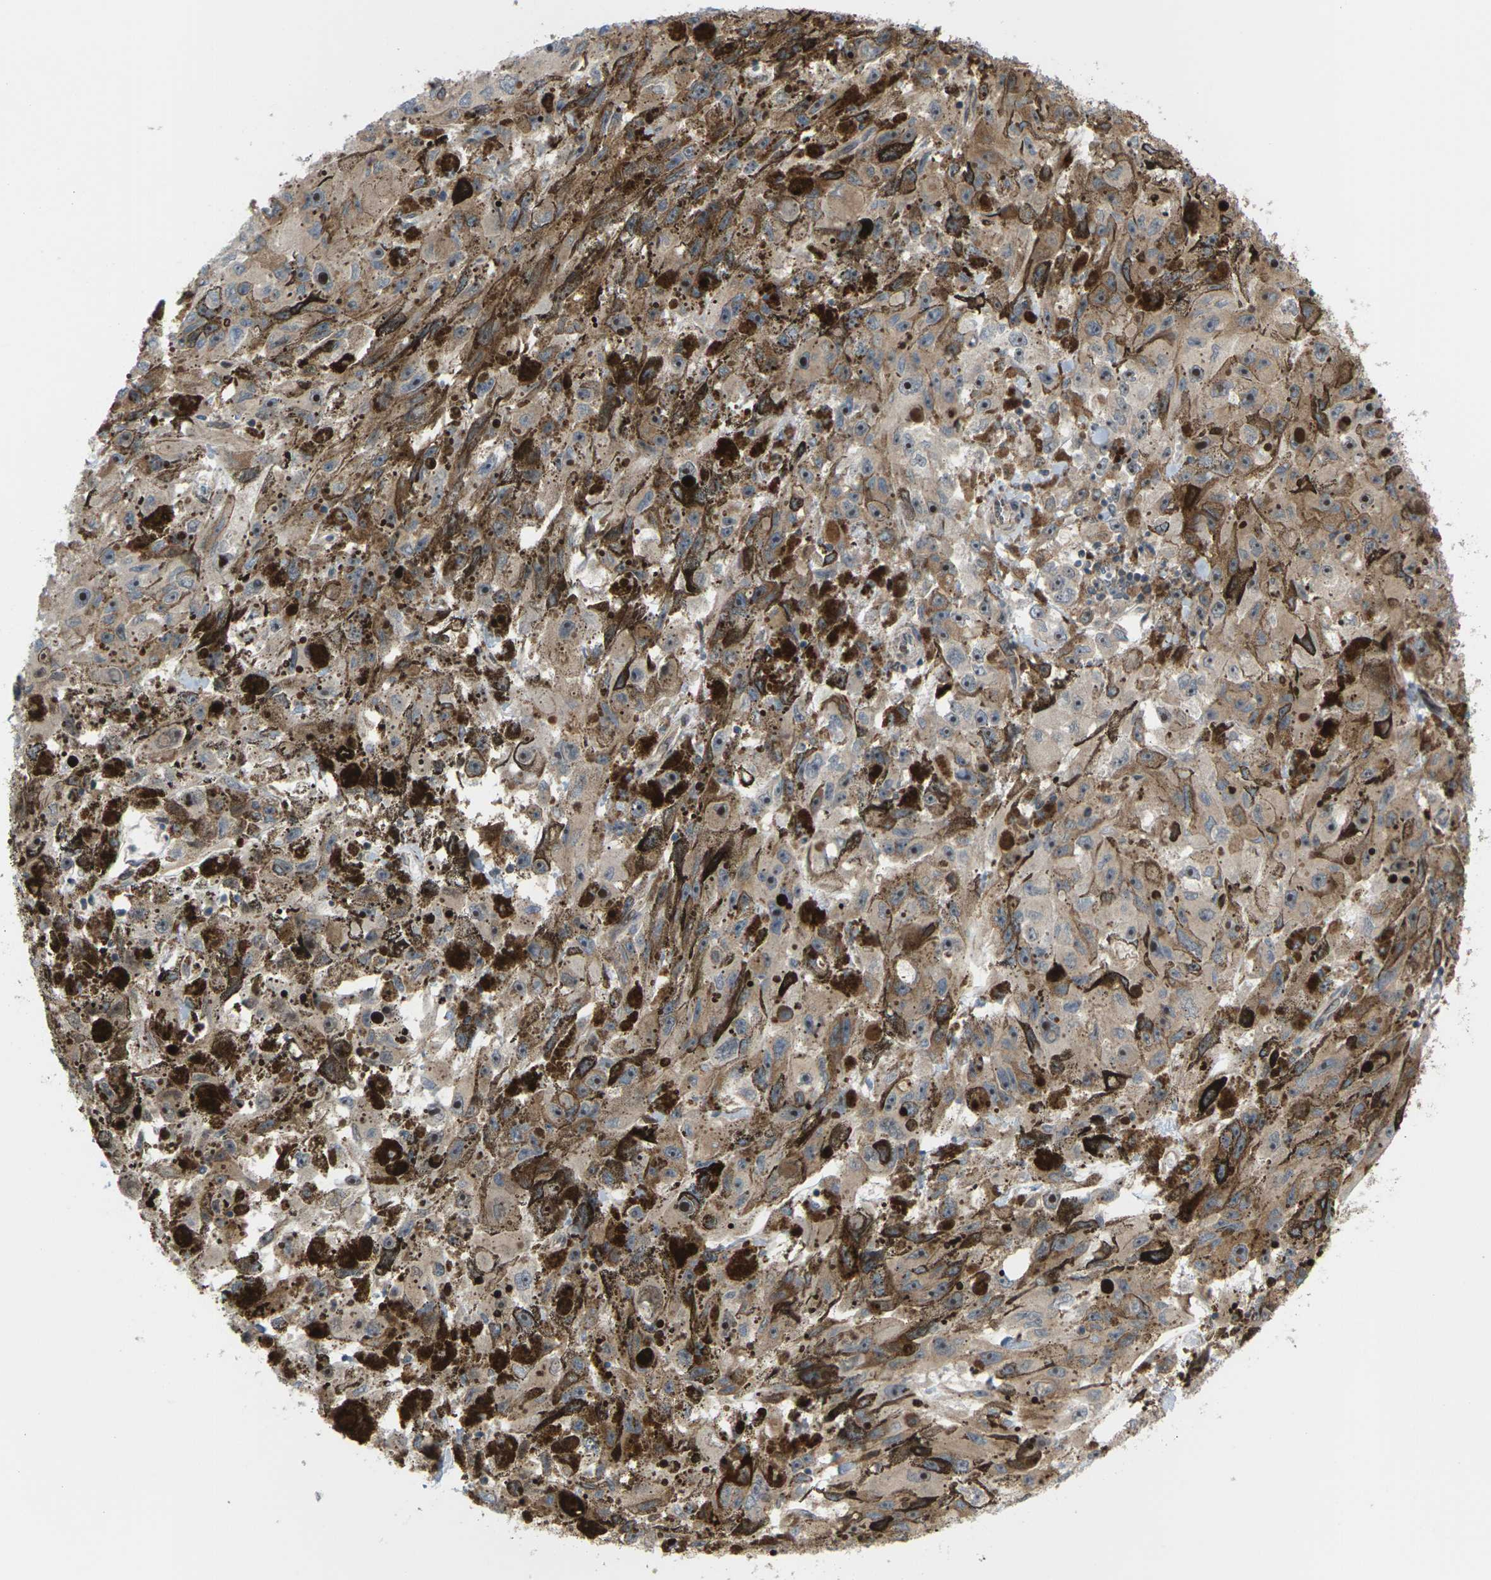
{"staining": {"intensity": "moderate", "quantity": ">75%", "location": "cytoplasmic/membranous"}, "tissue": "melanoma", "cell_type": "Tumor cells", "image_type": "cancer", "snomed": [{"axis": "morphology", "description": "Malignant melanoma, NOS"}, {"axis": "topography", "description": "Skin"}], "caption": "Protein positivity by immunohistochemistry exhibits moderate cytoplasmic/membranous staining in approximately >75% of tumor cells in malignant melanoma. (DAB IHC with brightfield microscopy, high magnification).", "gene": "ROBO1", "patient": {"sex": "female", "age": 104}}